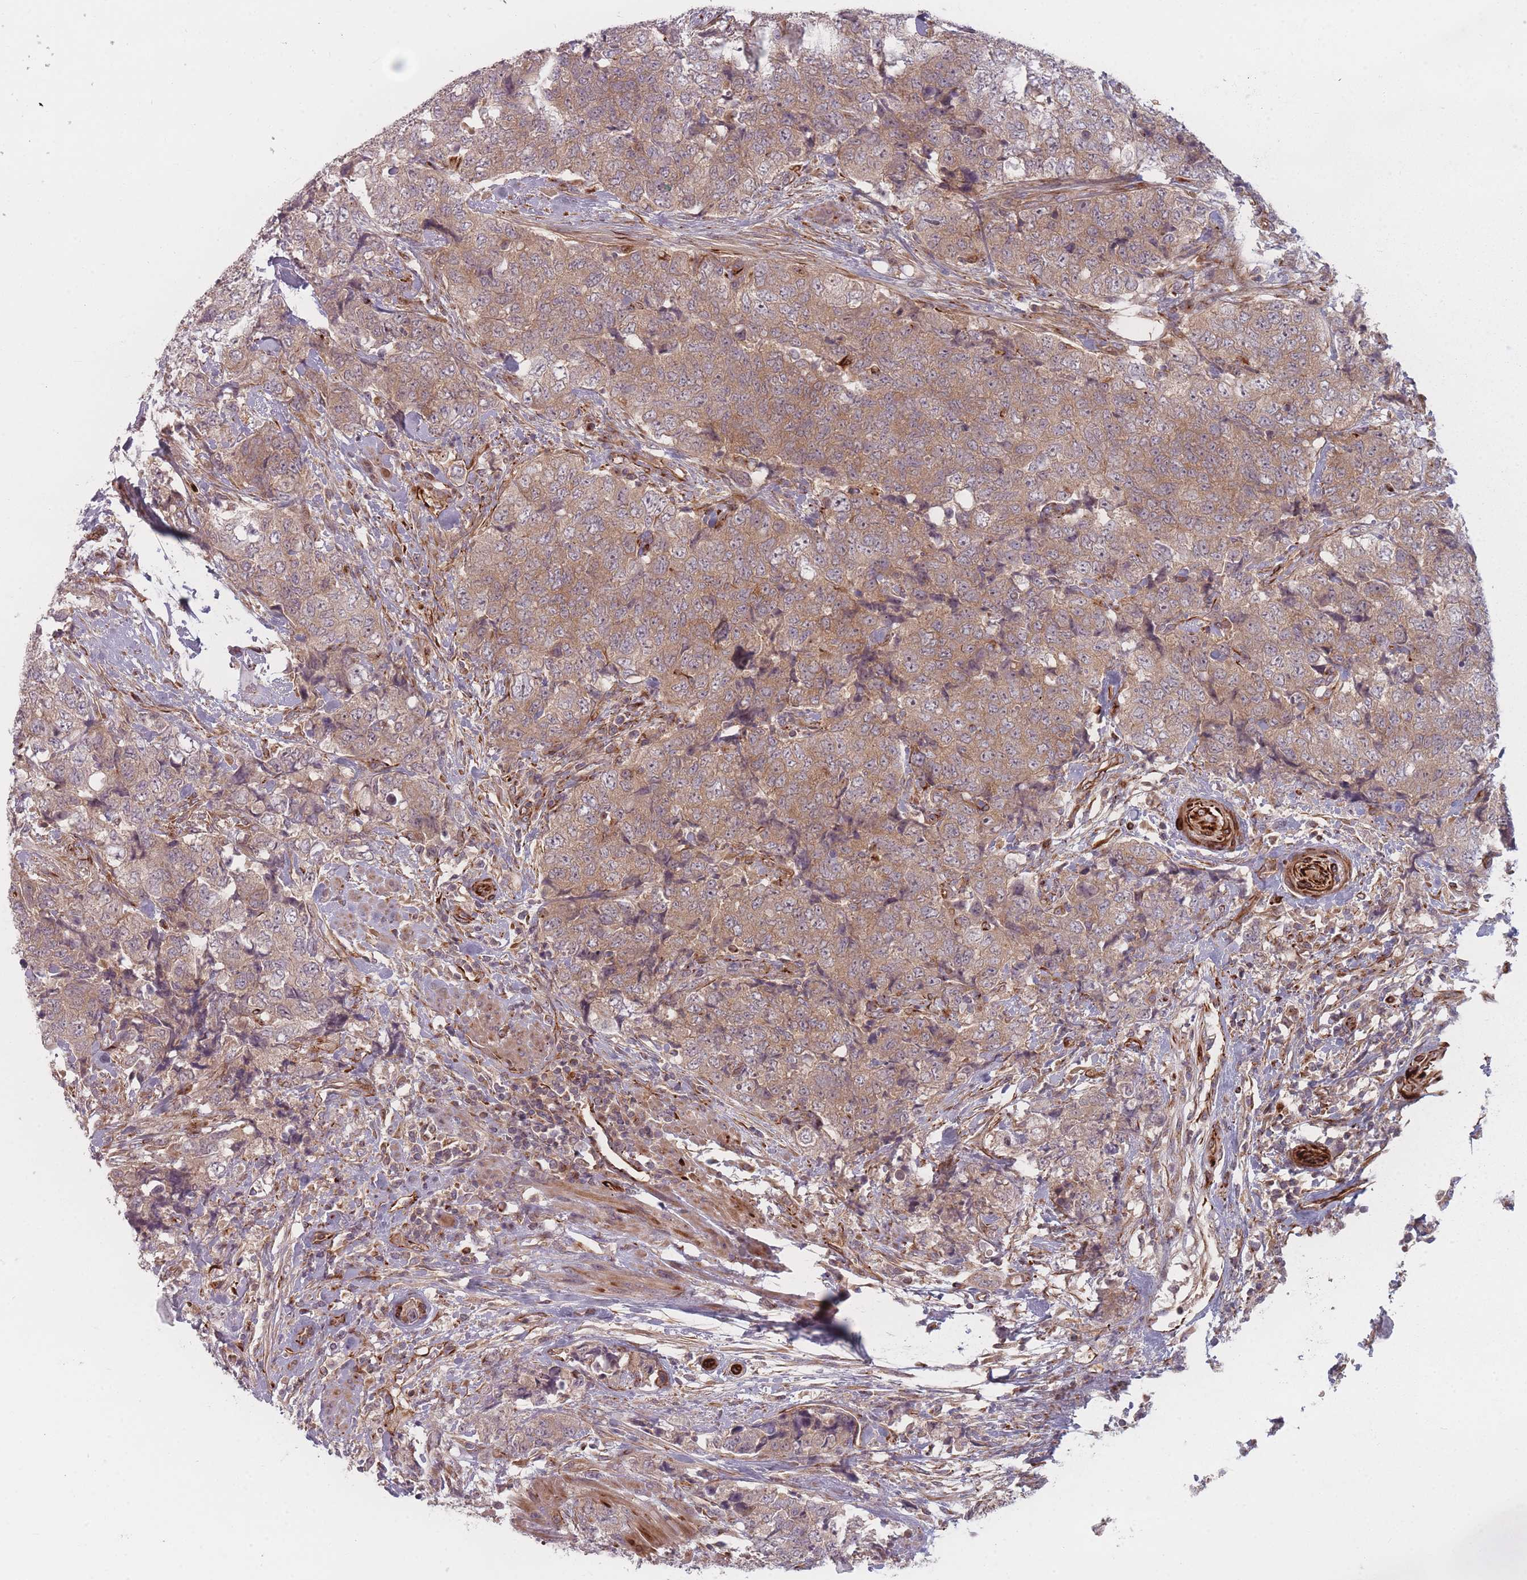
{"staining": {"intensity": "weak", "quantity": ">75%", "location": "cytoplasmic/membranous"}, "tissue": "urothelial cancer", "cell_type": "Tumor cells", "image_type": "cancer", "snomed": [{"axis": "morphology", "description": "Urothelial carcinoma, High grade"}, {"axis": "topography", "description": "Urinary bladder"}], "caption": "Protein expression analysis of human urothelial carcinoma (high-grade) reveals weak cytoplasmic/membranous positivity in about >75% of tumor cells.", "gene": "EEF1AKMT2", "patient": {"sex": "female", "age": 78}}